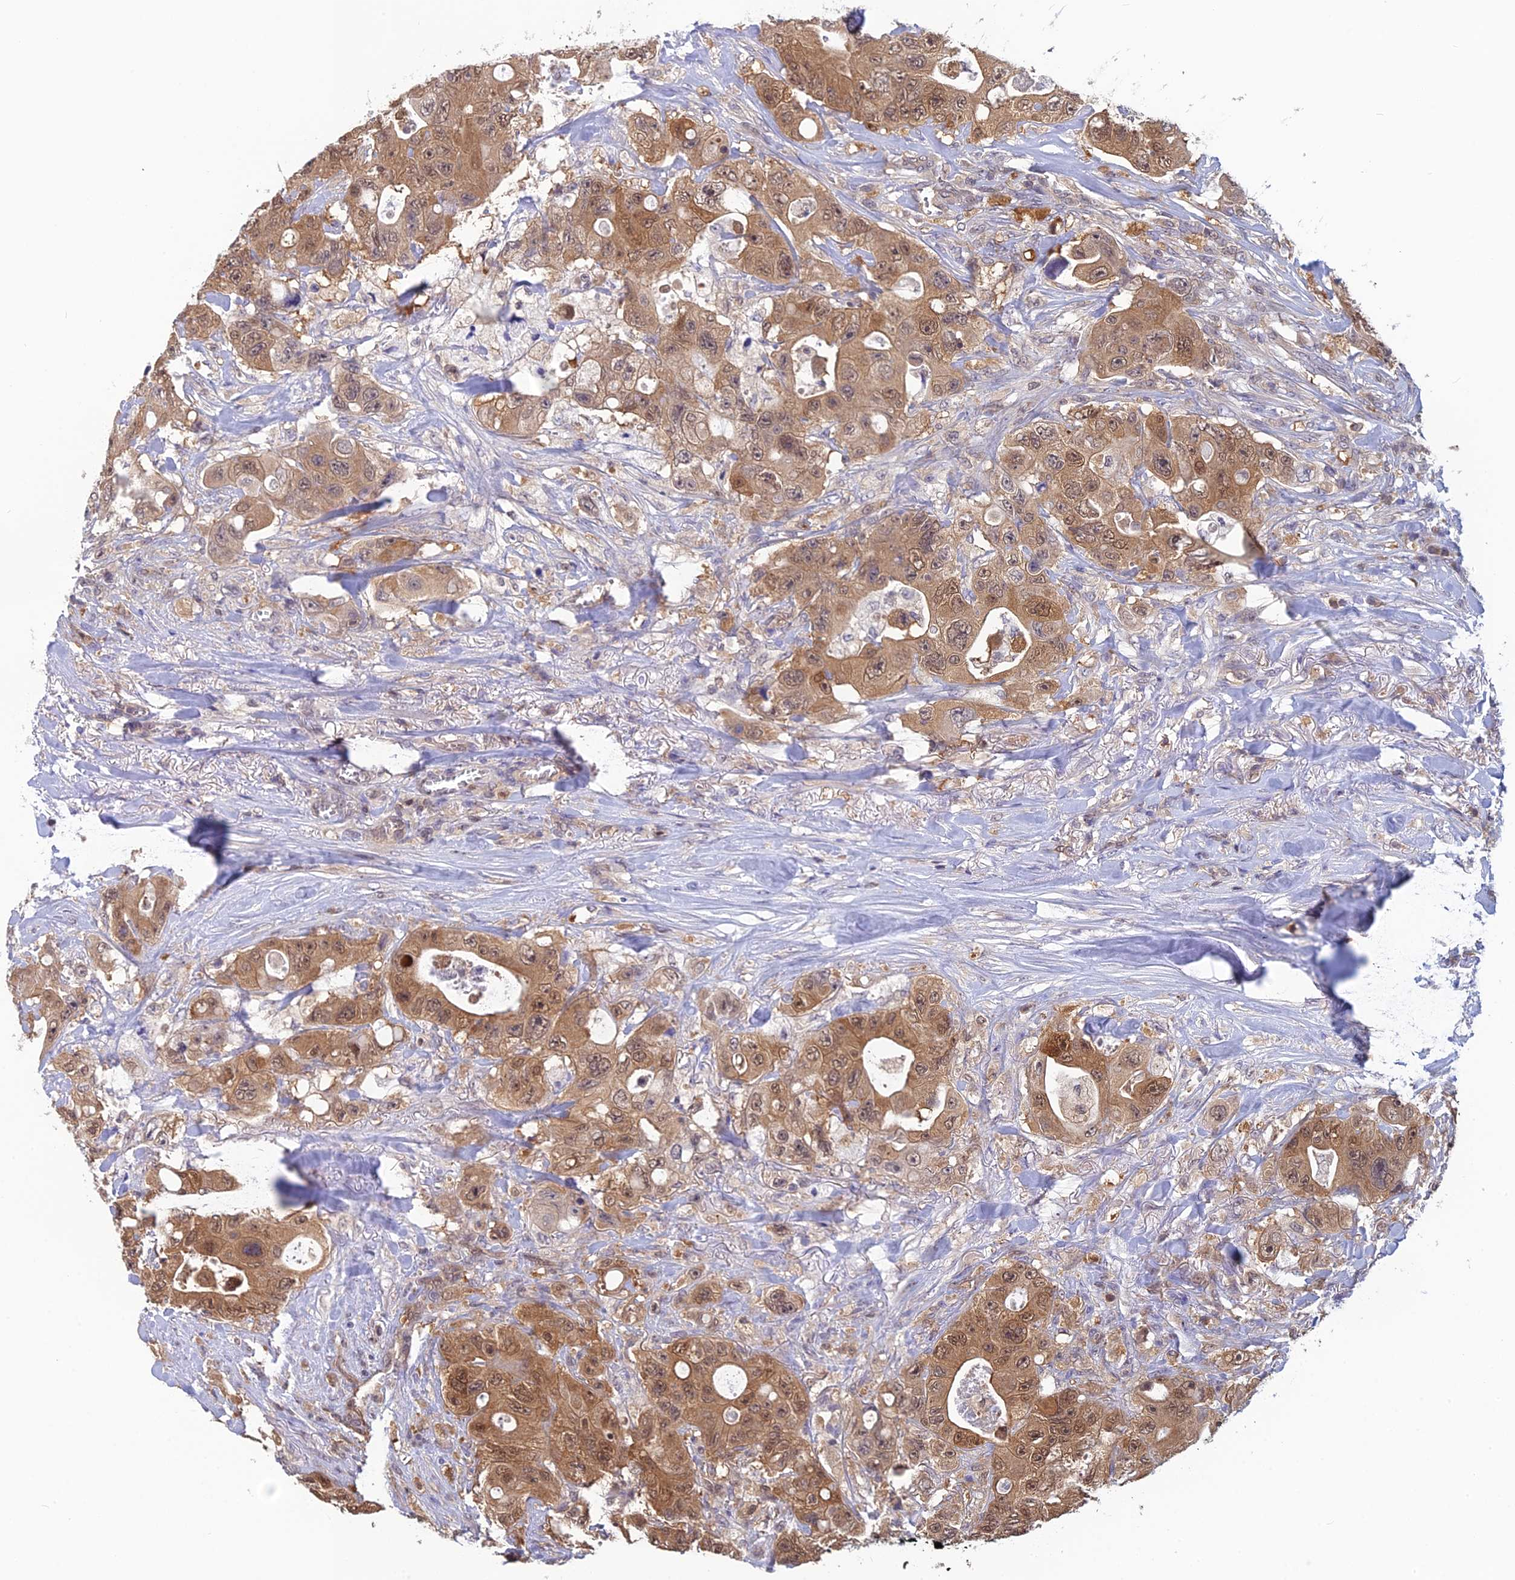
{"staining": {"intensity": "moderate", "quantity": ">75%", "location": "cytoplasmic/membranous,nuclear"}, "tissue": "colorectal cancer", "cell_type": "Tumor cells", "image_type": "cancer", "snomed": [{"axis": "morphology", "description": "Adenocarcinoma, NOS"}, {"axis": "topography", "description": "Colon"}], "caption": "Immunohistochemical staining of human colorectal cancer shows medium levels of moderate cytoplasmic/membranous and nuclear protein expression in about >75% of tumor cells. (brown staining indicates protein expression, while blue staining denotes nuclei).", "gene": "HINT1", "patient": {"sex": "female", "age": 46}}